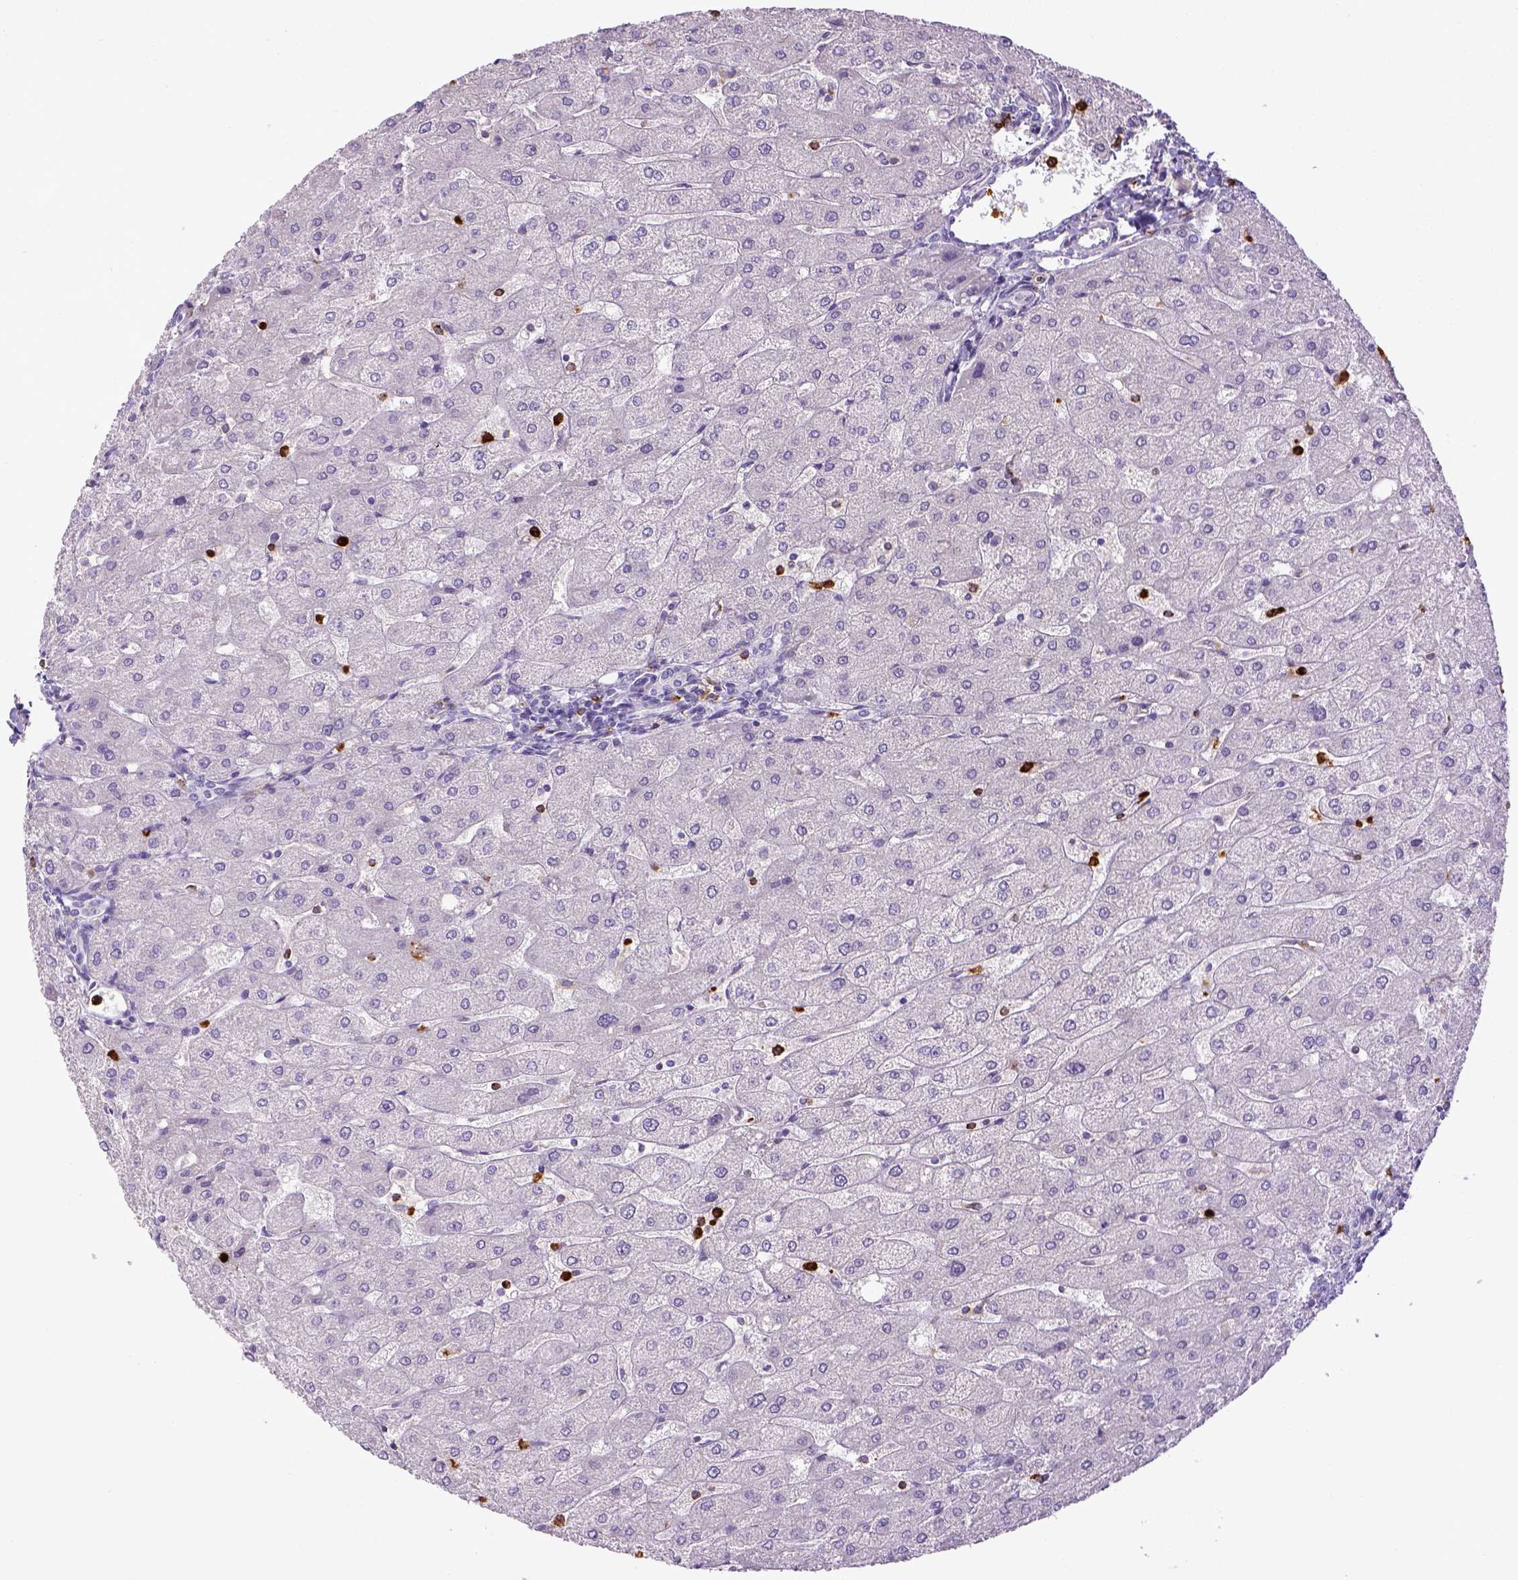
{"staining": {"intensity": "negative", "quantity": "none", "location": "none"}, "tissue": "liver", "cell_type": "Cholangiocytes", "image_type": "normal", "snomed": [{"axis": "morphology", "description": "Normal tissue, NOS"}, {"axis": "topography", "description": "Liver"}], "caption": "Immunohistochemical staining of unremarkable human liver exhibits no significant expression in cholangiocytes.", "gene": "ITGAM", "patient": {"sex": "male", "age": 67}}